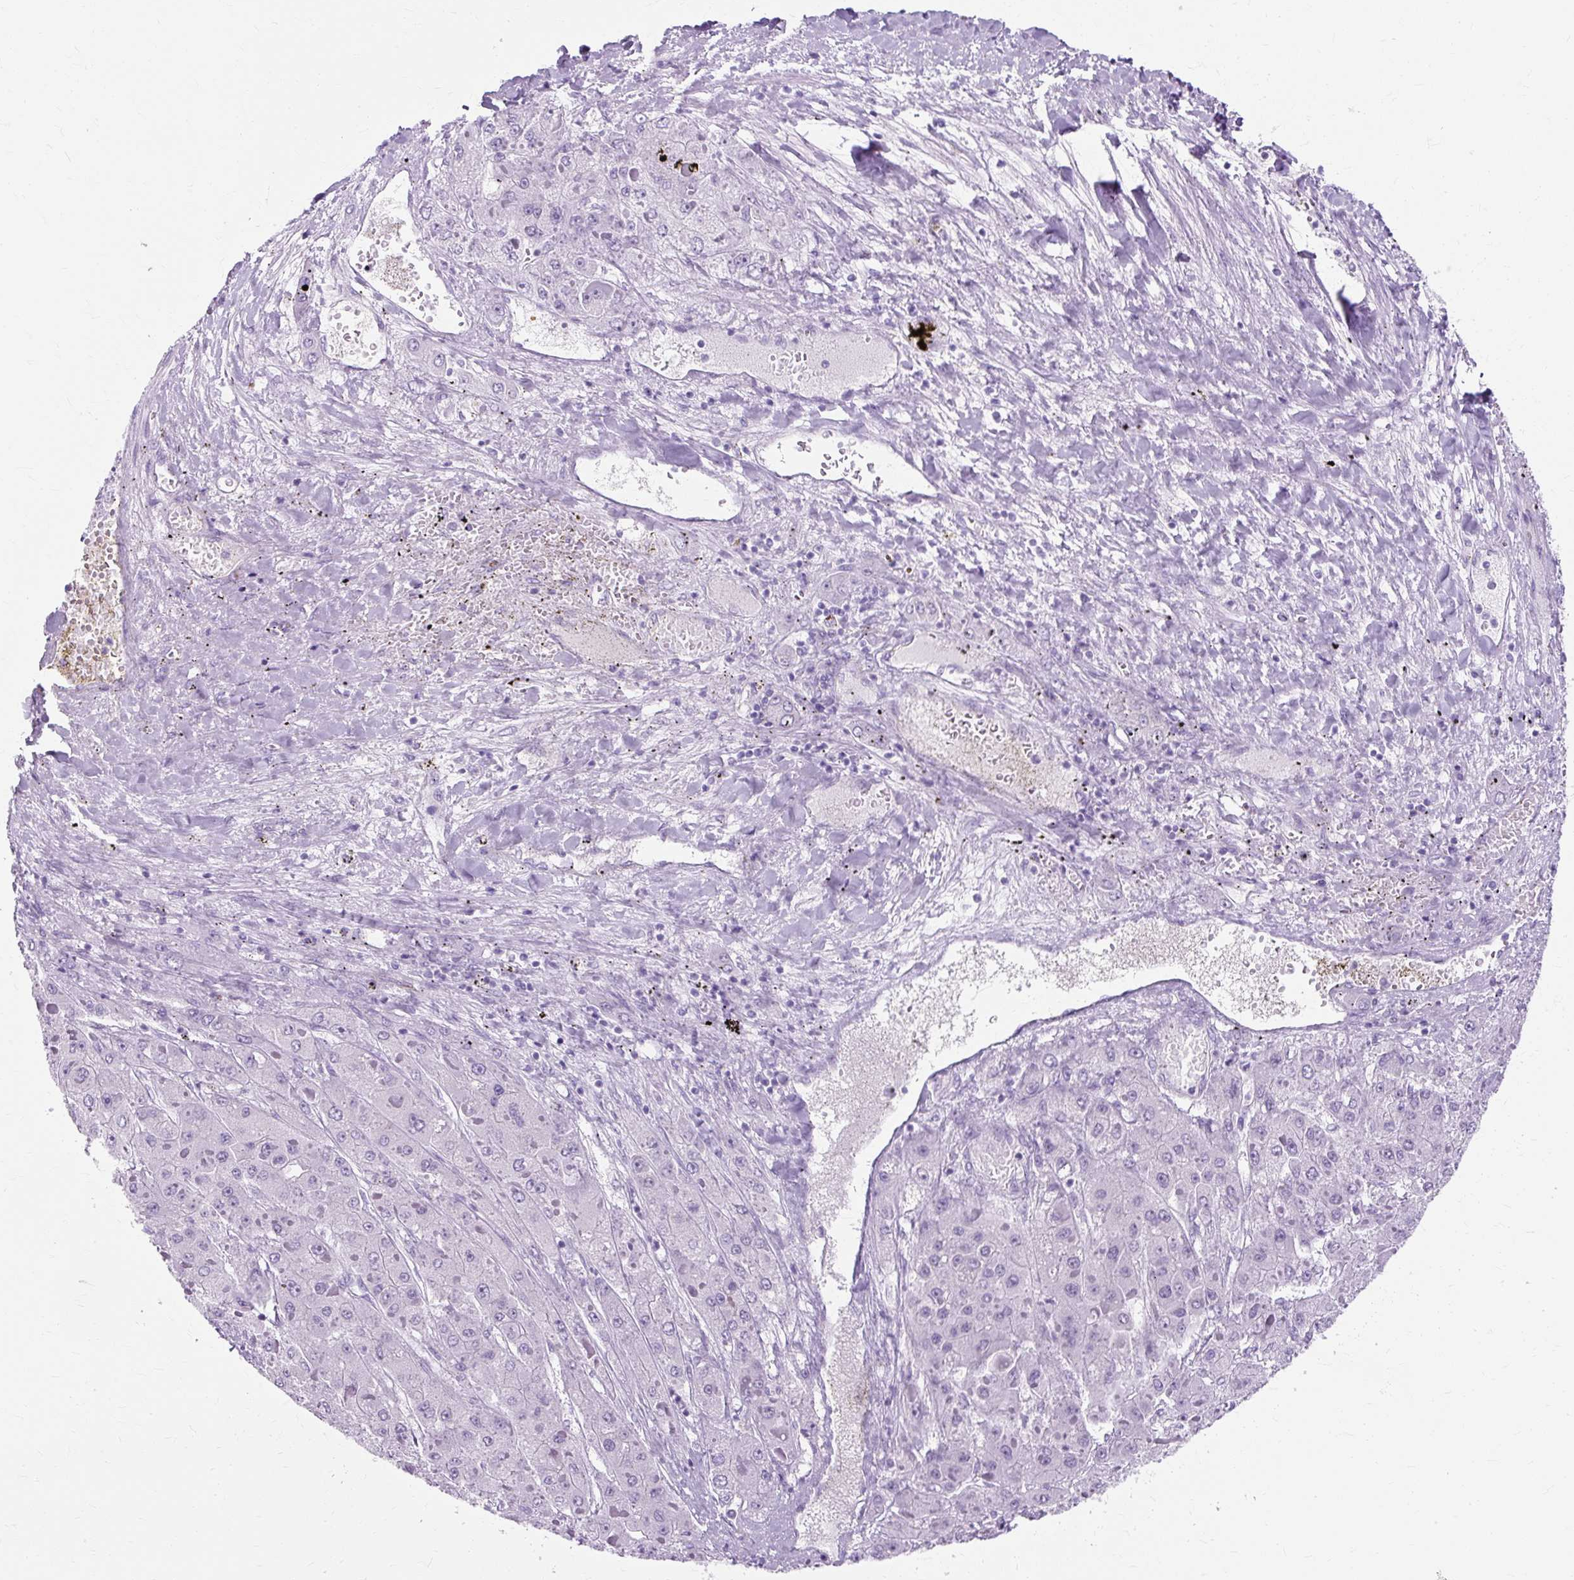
{"staining": {"intensity": "negative", "quantity": "none", "location": "none"}, "tissue": "liver cancer", "cell_type": "Tumor cells", "image_type": "cancer", "snomed": [{"axis": "morphology", "description": "Carcinoma, Hepatocellular, NOS"}, {"axis": "topography", "description": "Liver"}], "caption": "Immunohistochemistry micrograph of human liver hepatocellular carcinoma stained for a protein (brown), which displays no positivity in tumor cells. (Stains: DAB immunohistochemistry with hematoxylin counter stain, Microscopy: brightfield microscopy at high magnification).", "gene": "RYBP", "patient": {"sex": "female", "age": 73}}